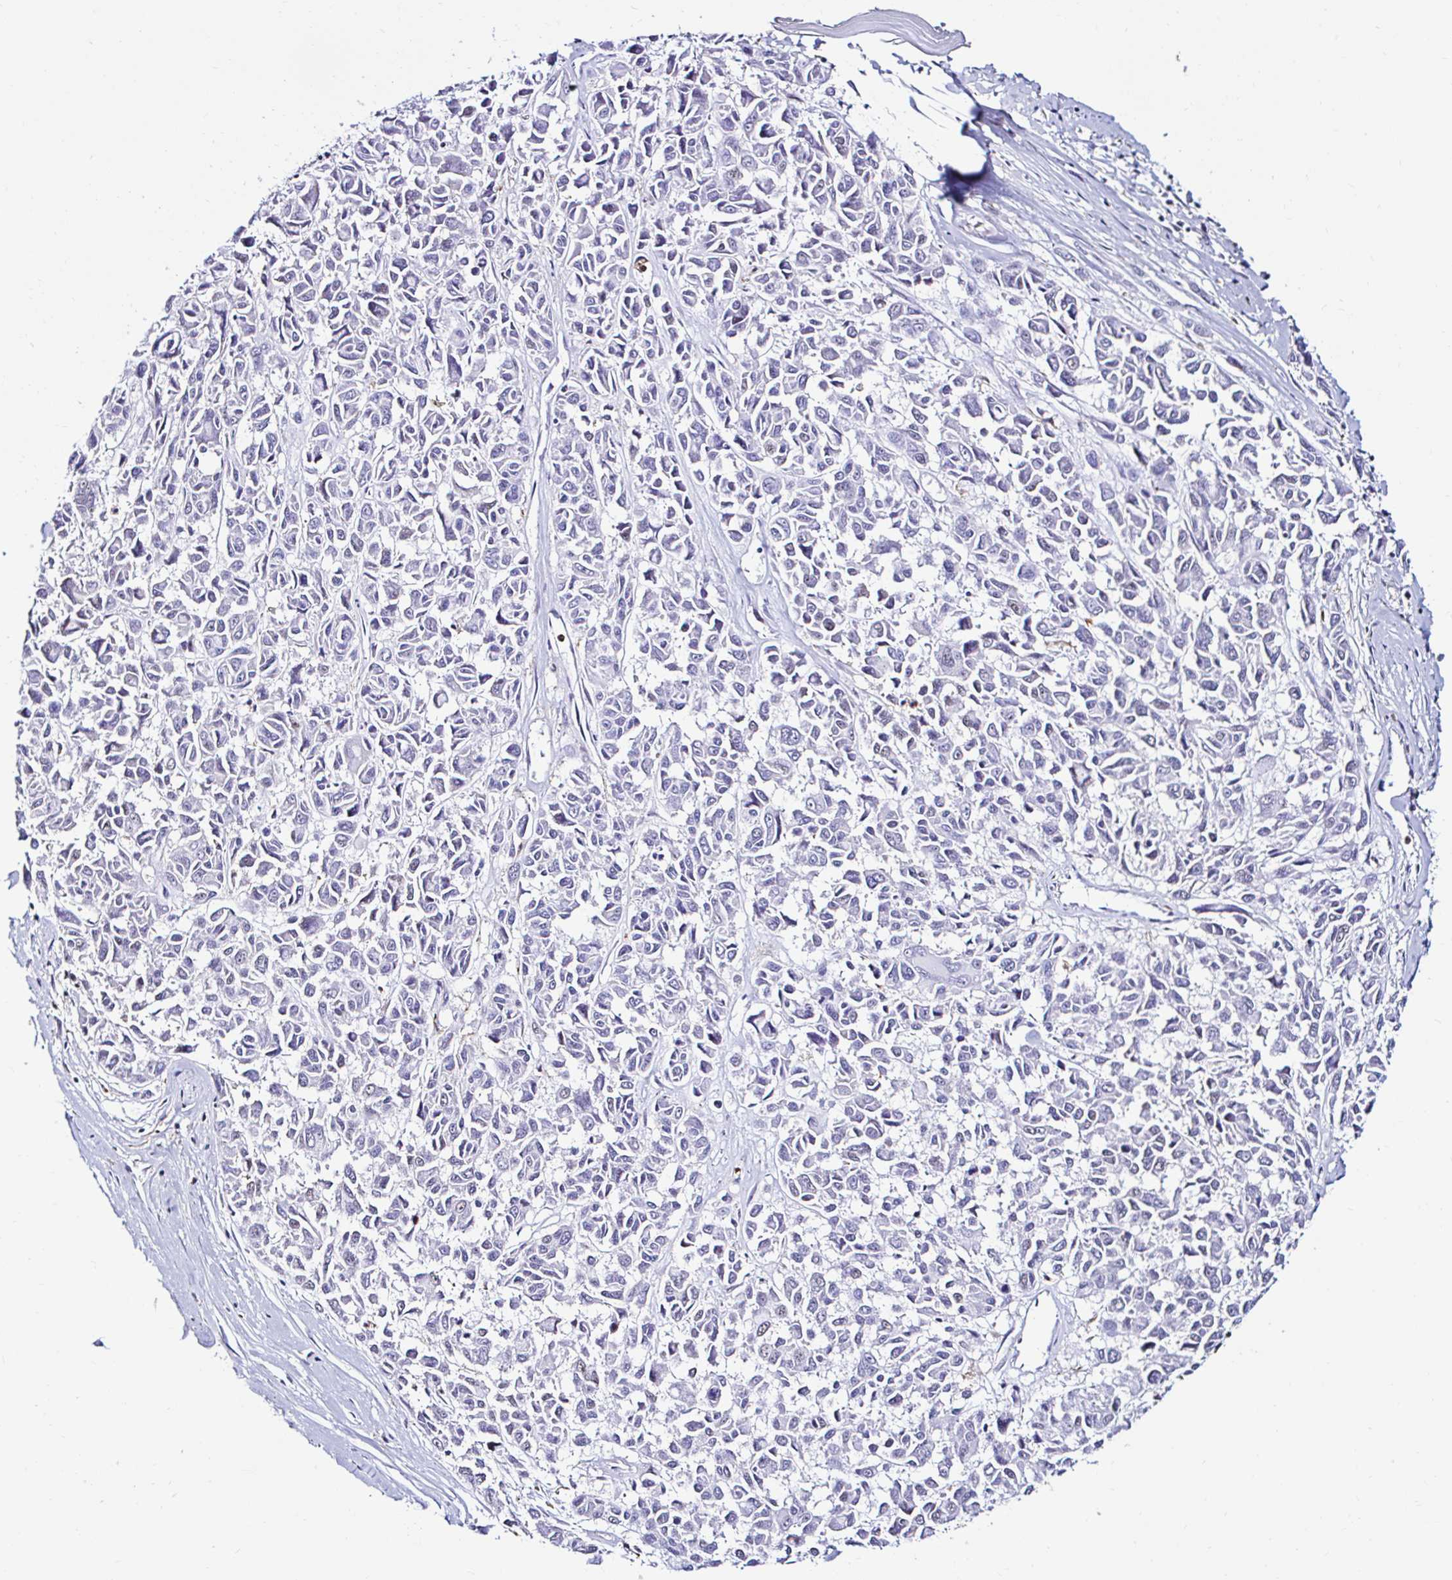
{"staining": {"intensity": "negative", "quantity": "none", "location": "none"}, "tissue": "melanoma", "cell_type": "Tumor cells", "image_type": "cancer", "snomed": [{"axis": "morphology", "description": "Malignant melanoma, NOS"}, {"axis": "topography", "description": "Skin"}], "caption": "Human melanoma stained for a protein using IHC demonstrates no staining in tumor cells.", "gene": "CYBB", "patient": {"sex": "female", "age": 66}}